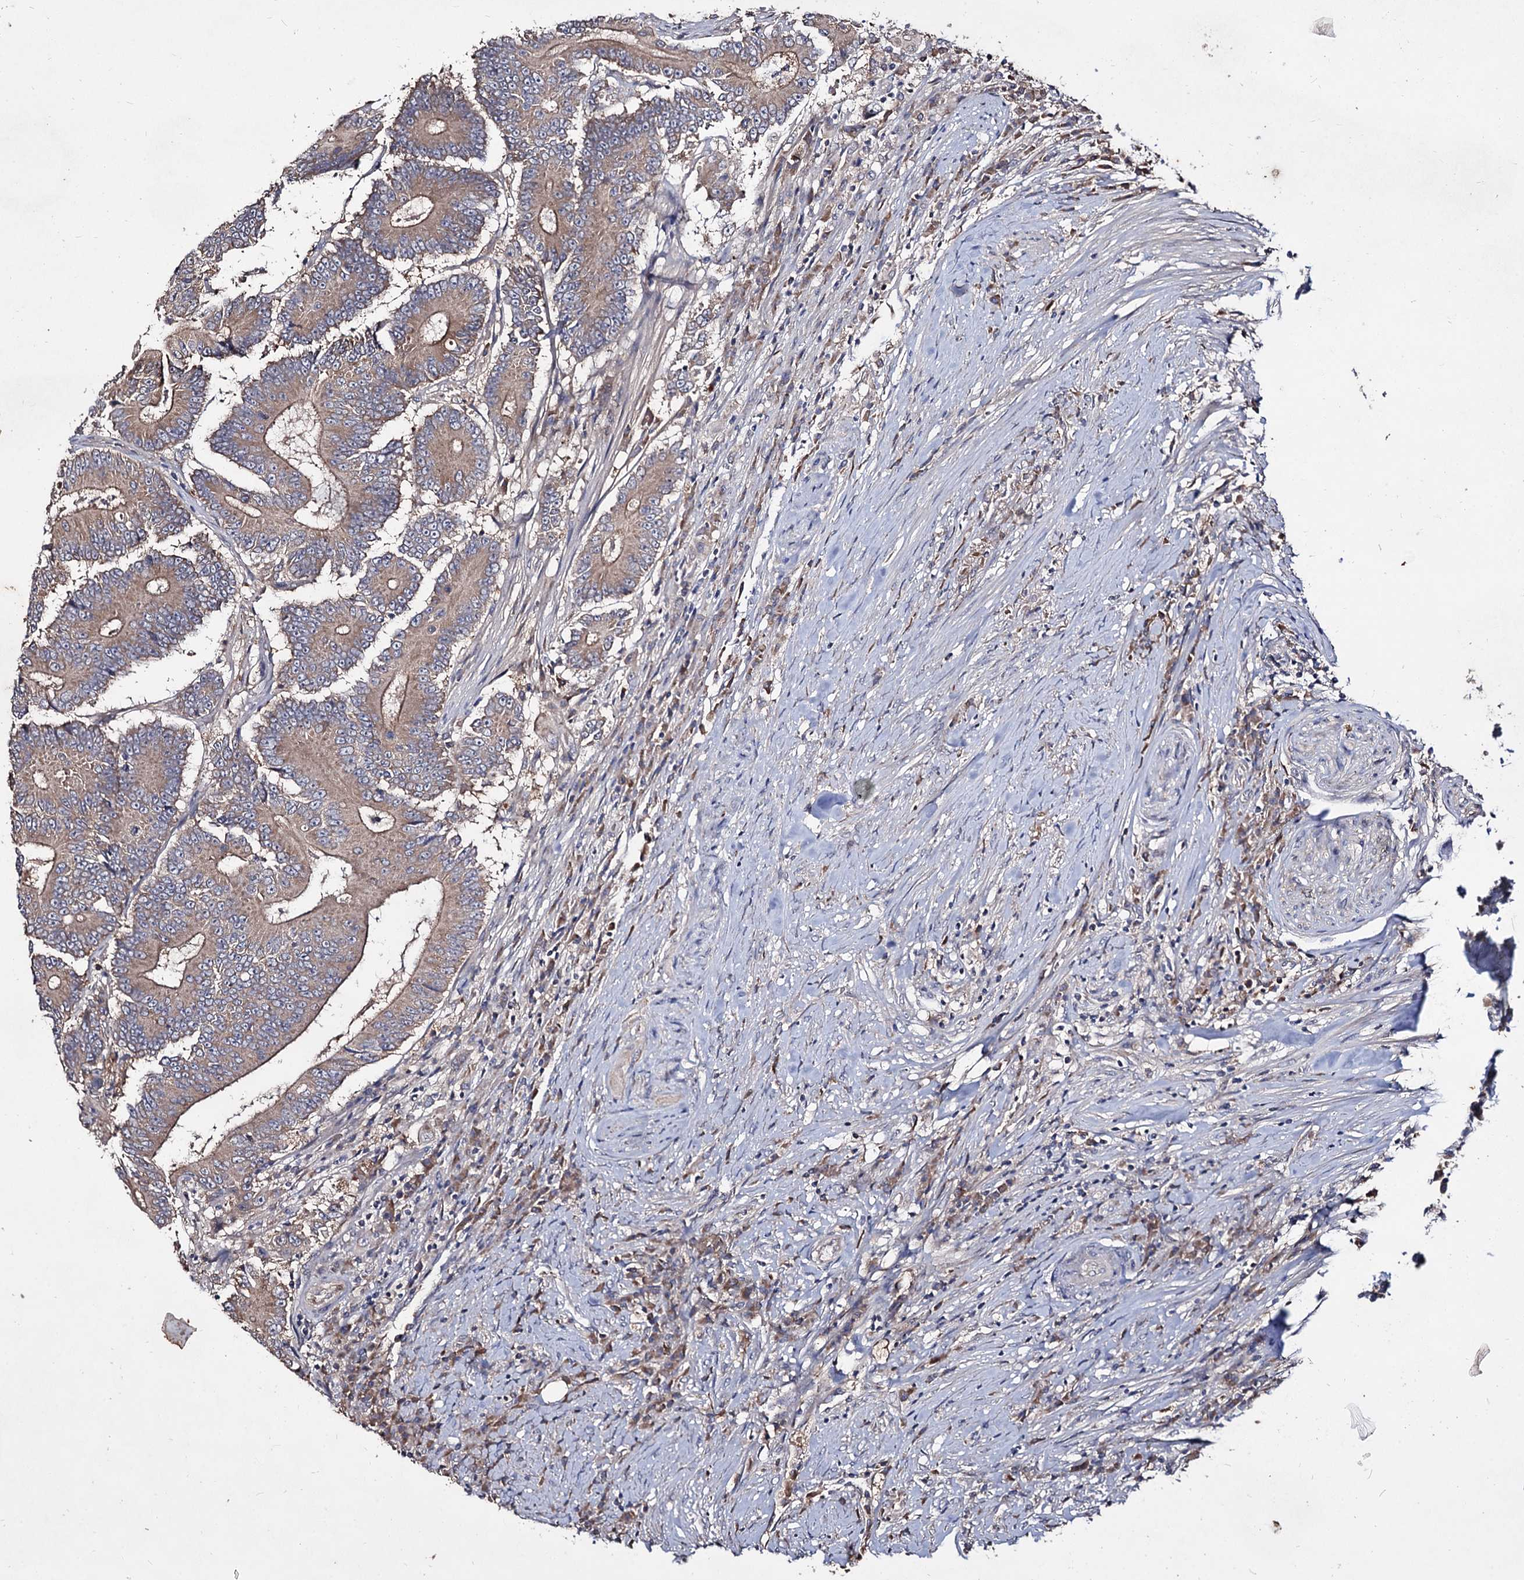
{"staining": {"intensity": "weak", "quantity": ">75%", "location": "cytoplasmic/membranous"}, "tissue": "colorectal cancer", "cell_type": "Tumor cells", "image_type": "cancer", "snomed": [{"axis": "morphology", "description": "Adenocarcinoma, NOS"}, {"axis": "topography", "description": "Colon"}], "caption": "Colorectal cancer was stained to show a protein in brown. There is low levels of weak cytoplasmic/membranous expression in approximately >75% of tumor cells.", "gene": "ARFIP2", "patient": {"sex": "male", "age": 83}}